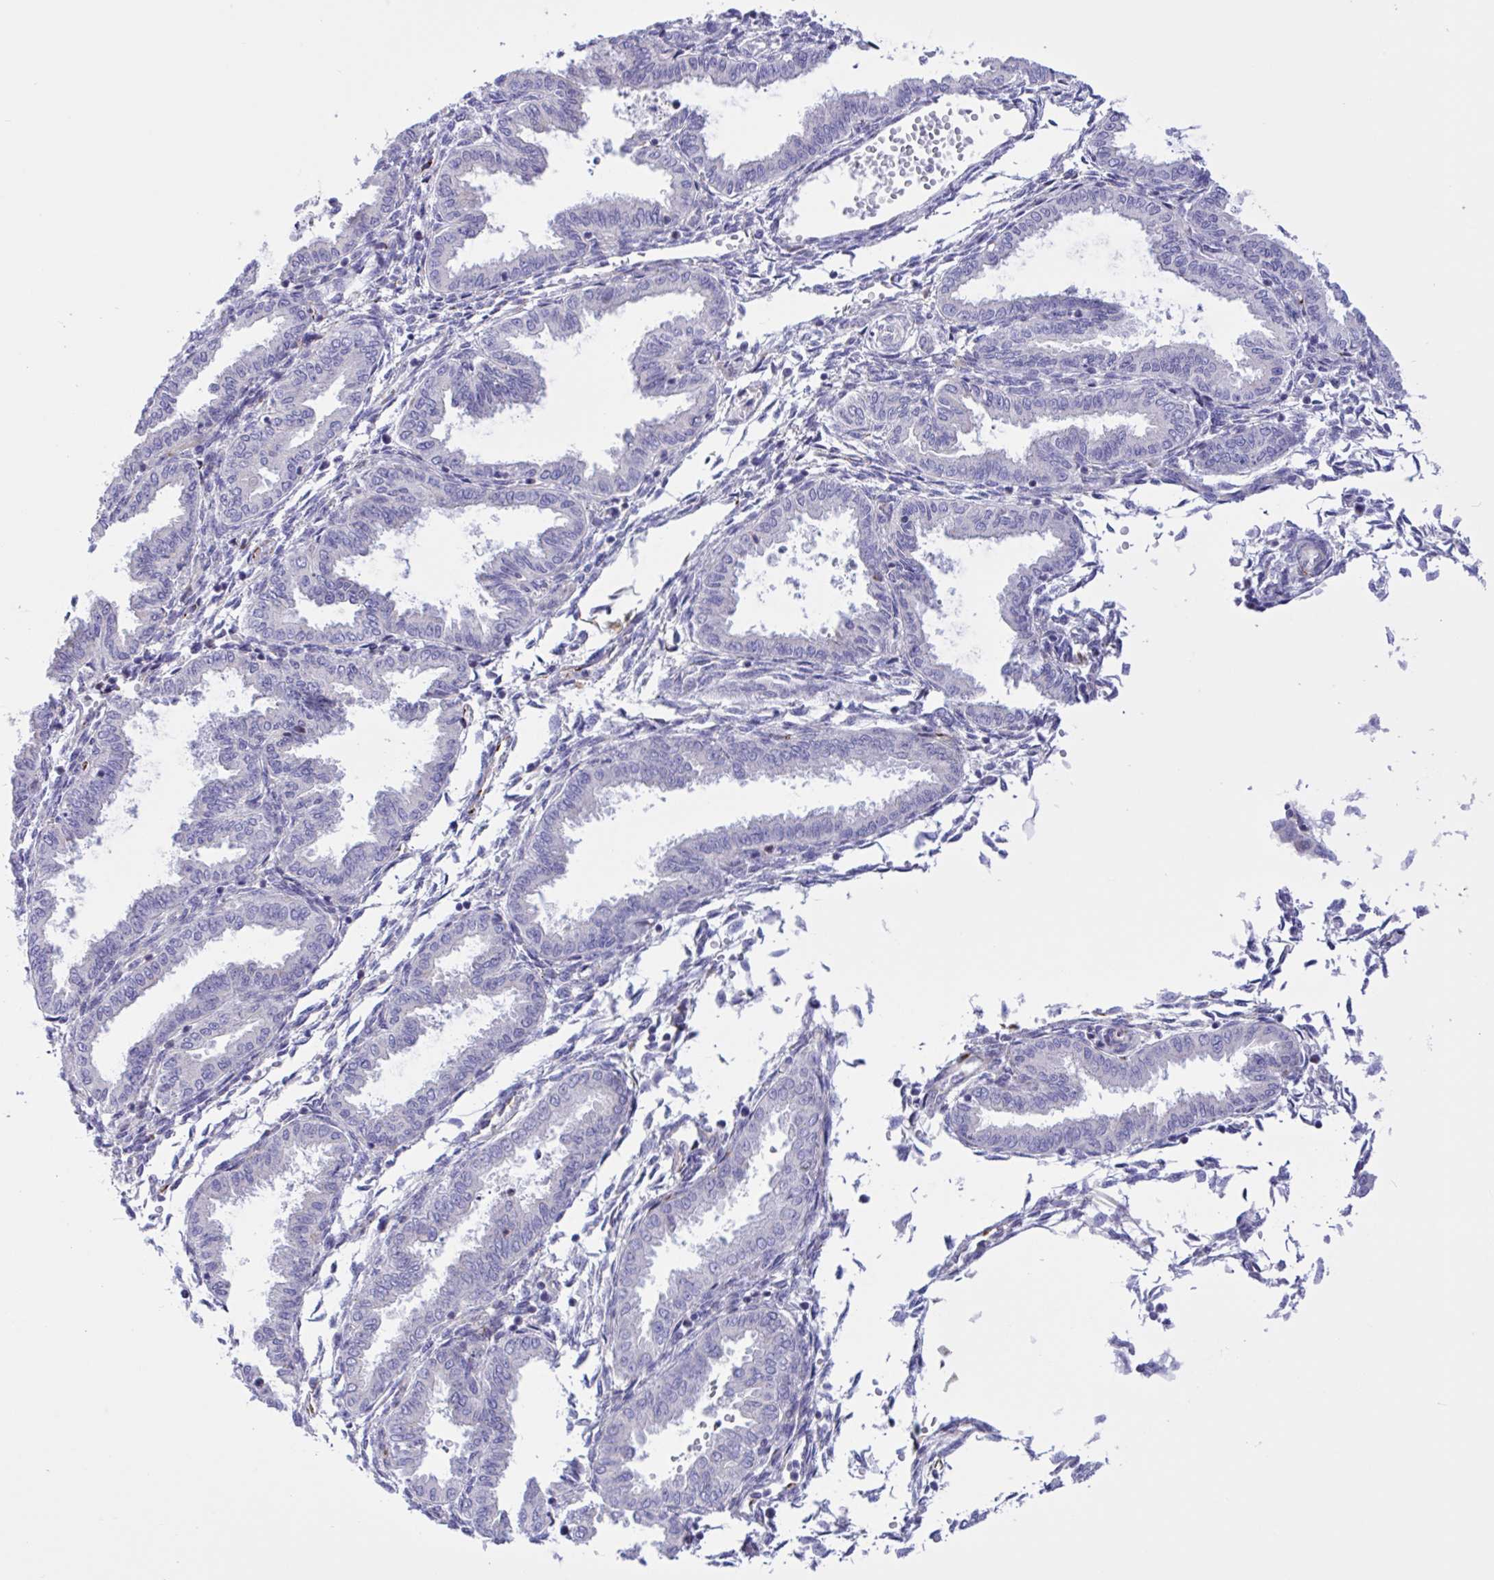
{"staining": {"intensity": "negative", "quantity": "none", "location": "none"}, "tissue": "endometrium", "cell_type": "Cells in endometrial stroma", "image_type": "normal", "snomed": [{"axis": "morphology", "description": "Normal tissue, NOS"}, {"axis": "topography", "description": "Endometrium"}], "caption": "DAB (3,3'-diaminobenzidine) immunohistochemical staining of normal endometrium exhibits no significant staining in cells in endometrial stroma.", "gene": "DSC3", "patient": {"sex": "female", "age": 33}}